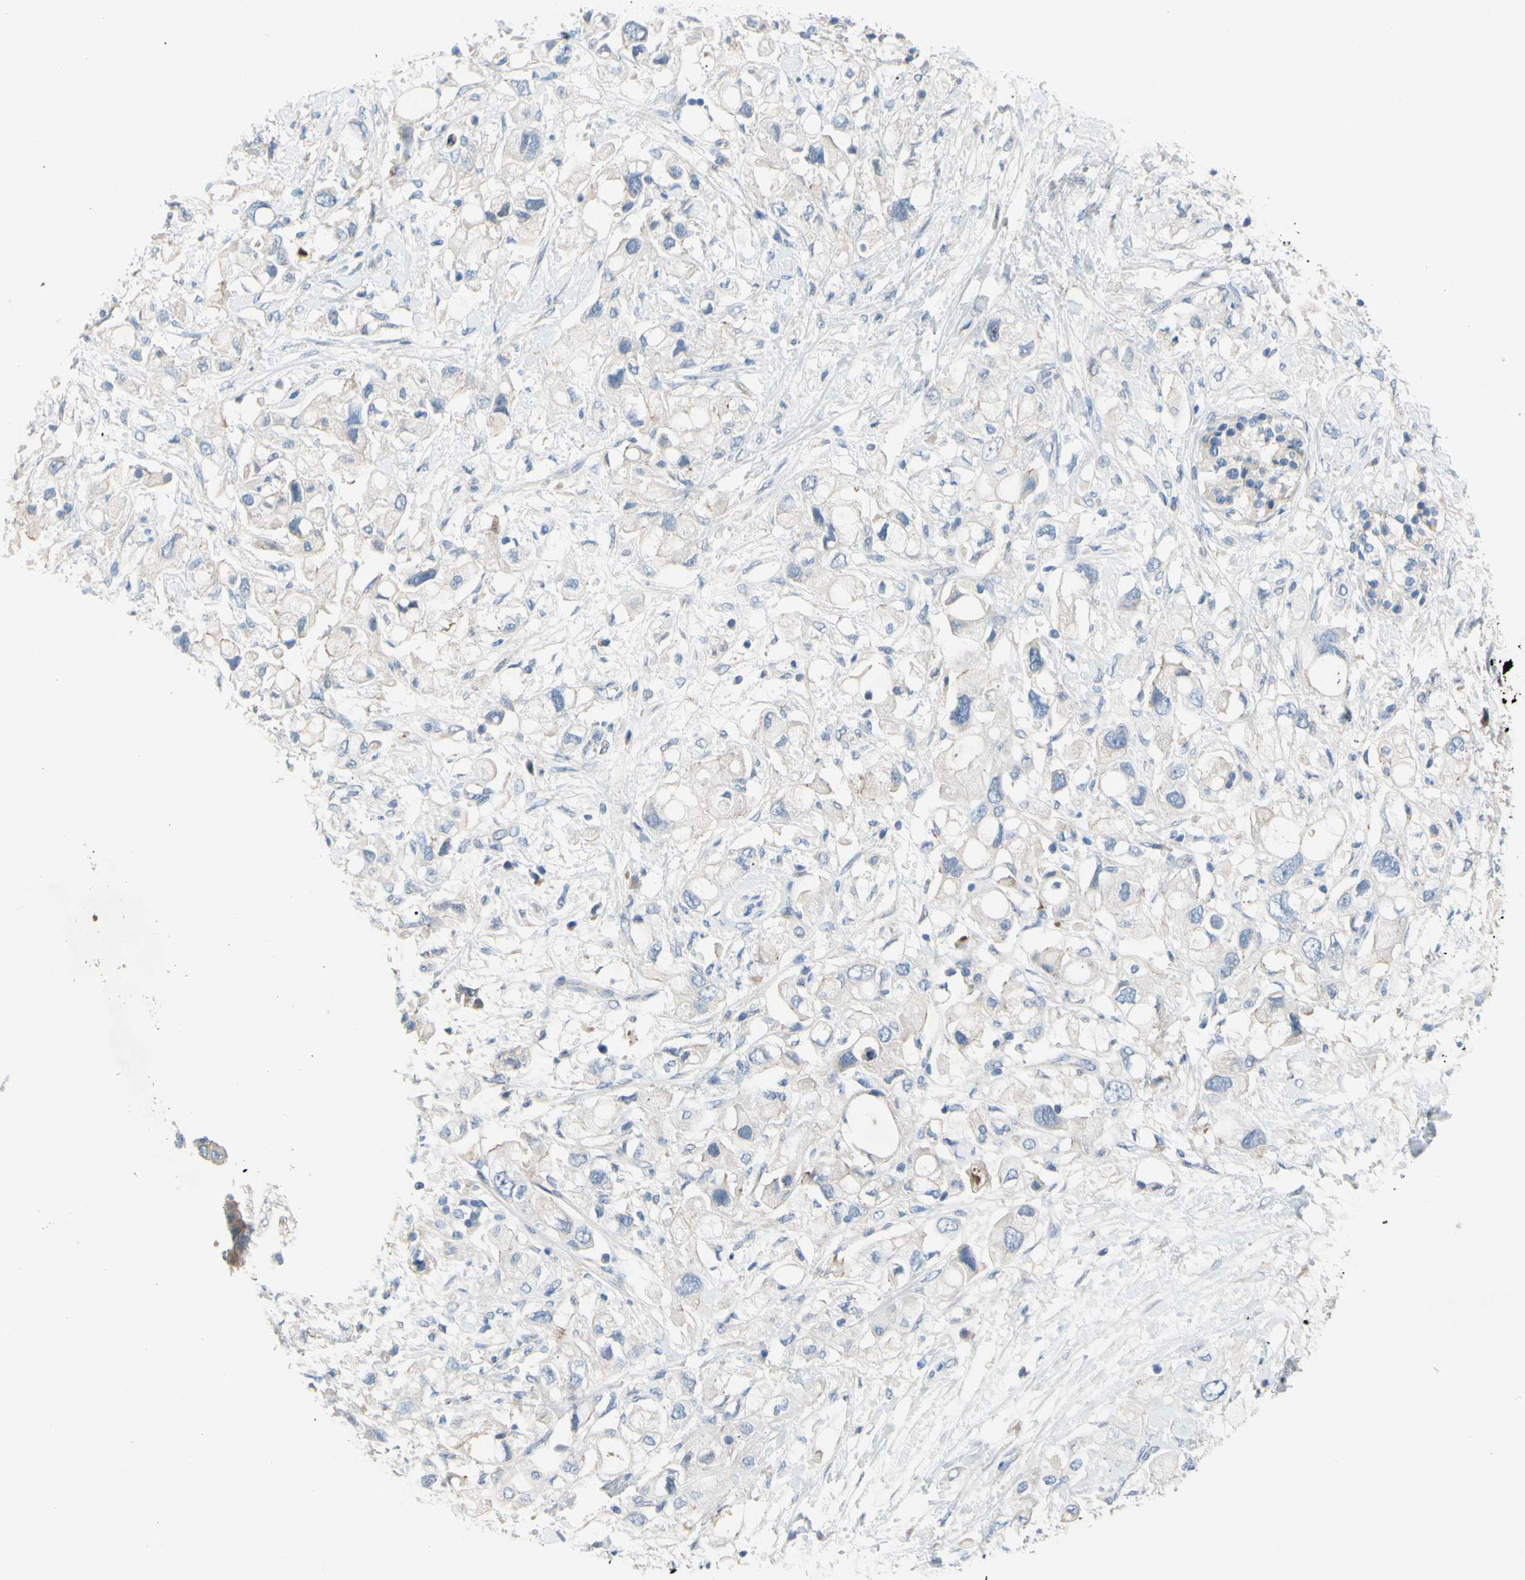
{"staining": {"intensity": "negative", "quantity": "none", "location": "none"}, "tissue": "pancreatic cancer", "cell_type": "Tumor cells", "image_type": "cancer", "snomed": [{"axis": "morphology", "description": "Adenocarcinoma, NOS"}, {"axis": "topography", "description": "Pancreas"}], "caption": "Tumor cells are negative for brown protein staining in pancreatic cancer.", "gene": "TMEM59L", "patient": {"sex": "female", "age": 56}}